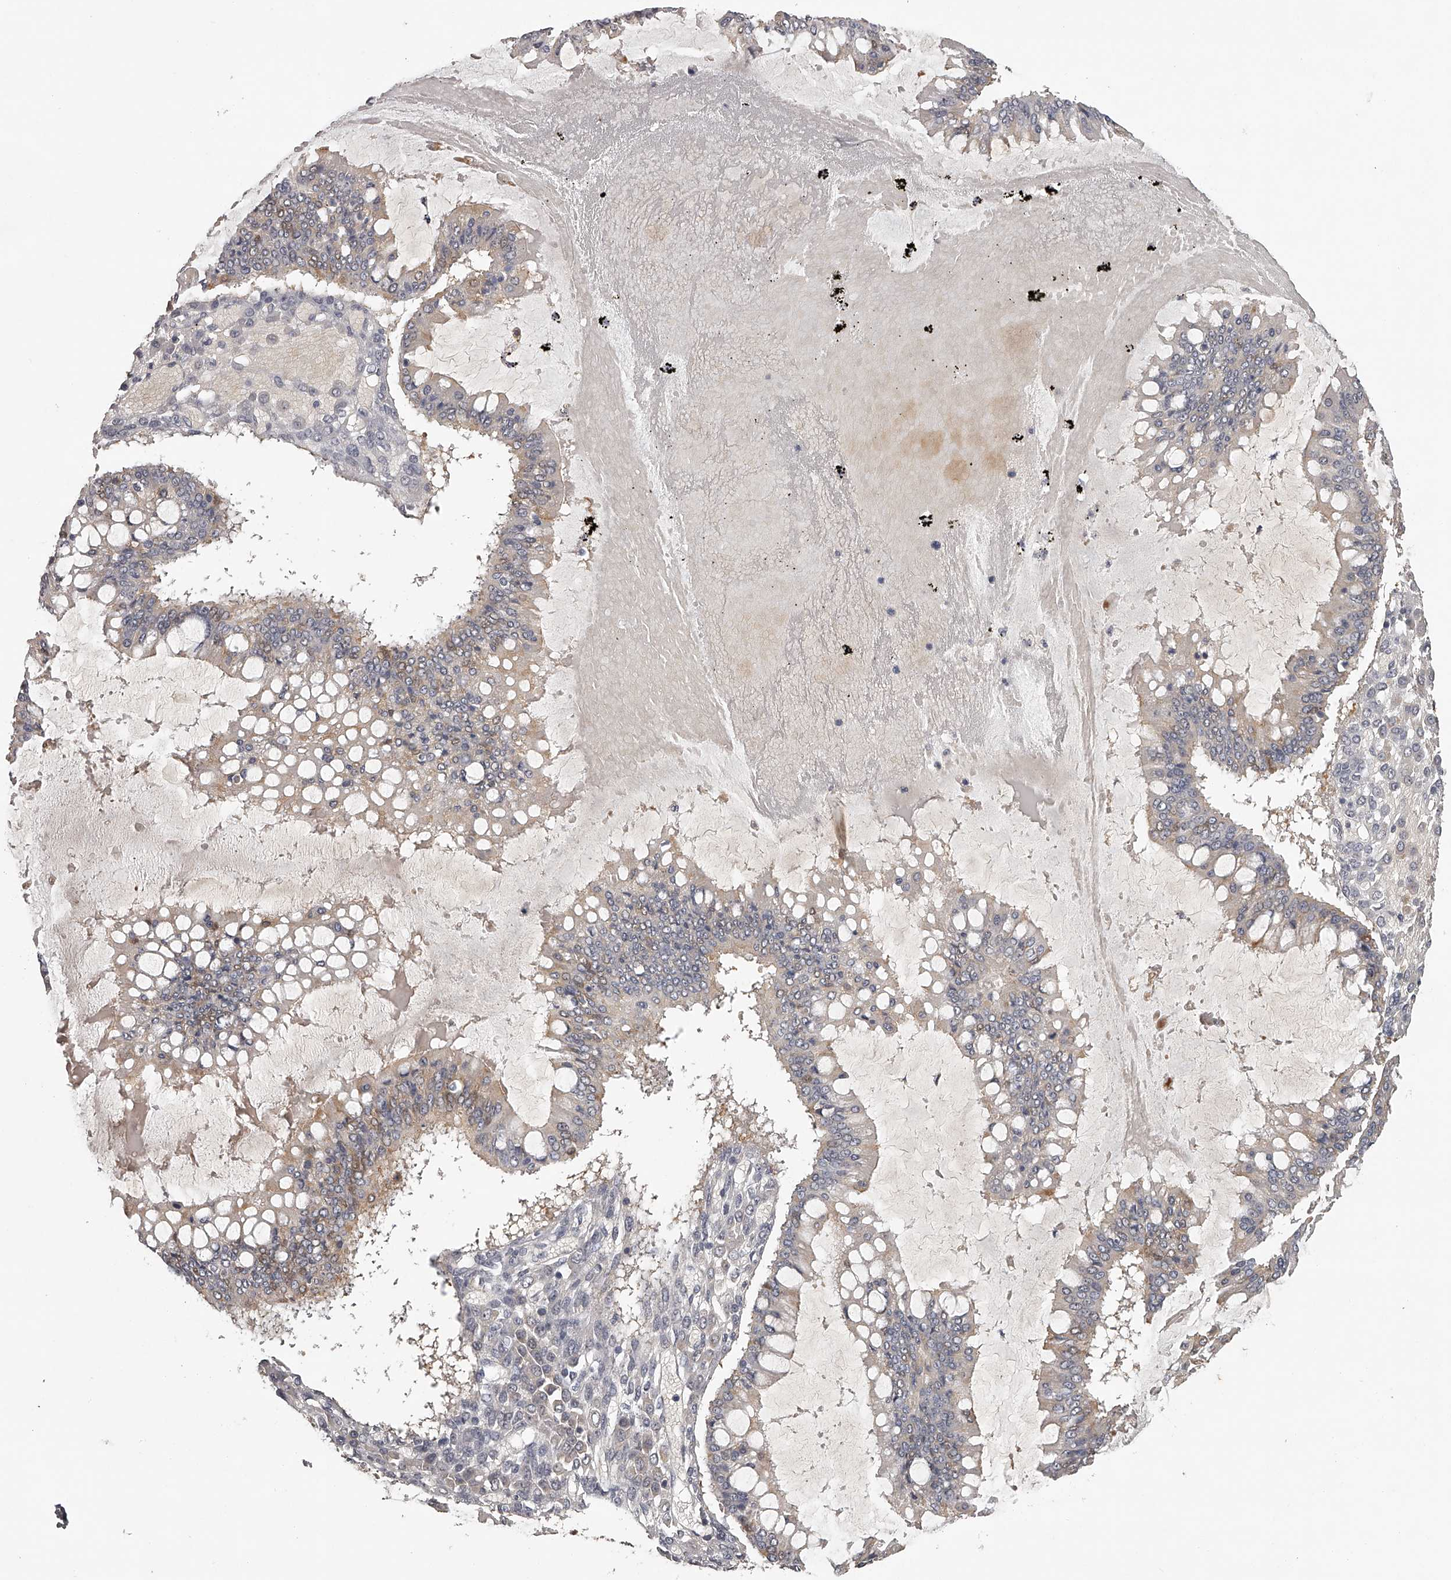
{"staining": {"intensity": "weak", "quantity": "<25%", "location": "cytoplasmic/membranous"}, "tissue": "ovarian cancer", "cell_type": "Tumor cells", "image_type": "cancer", "snomed": [{"axis": "morphology", "description": "Cystadenocarcinoma, mucinous, NOS"}, {"axis": "topography", "description": "Ovary"}], "caption": "Immunohistochemical staining of ovarian cancer (mucinous cystadenocarcinoma) shows no significant positivity in tumor cells.", "gene": "GGCT", "patient": {"sex": "female", "age": 73}}